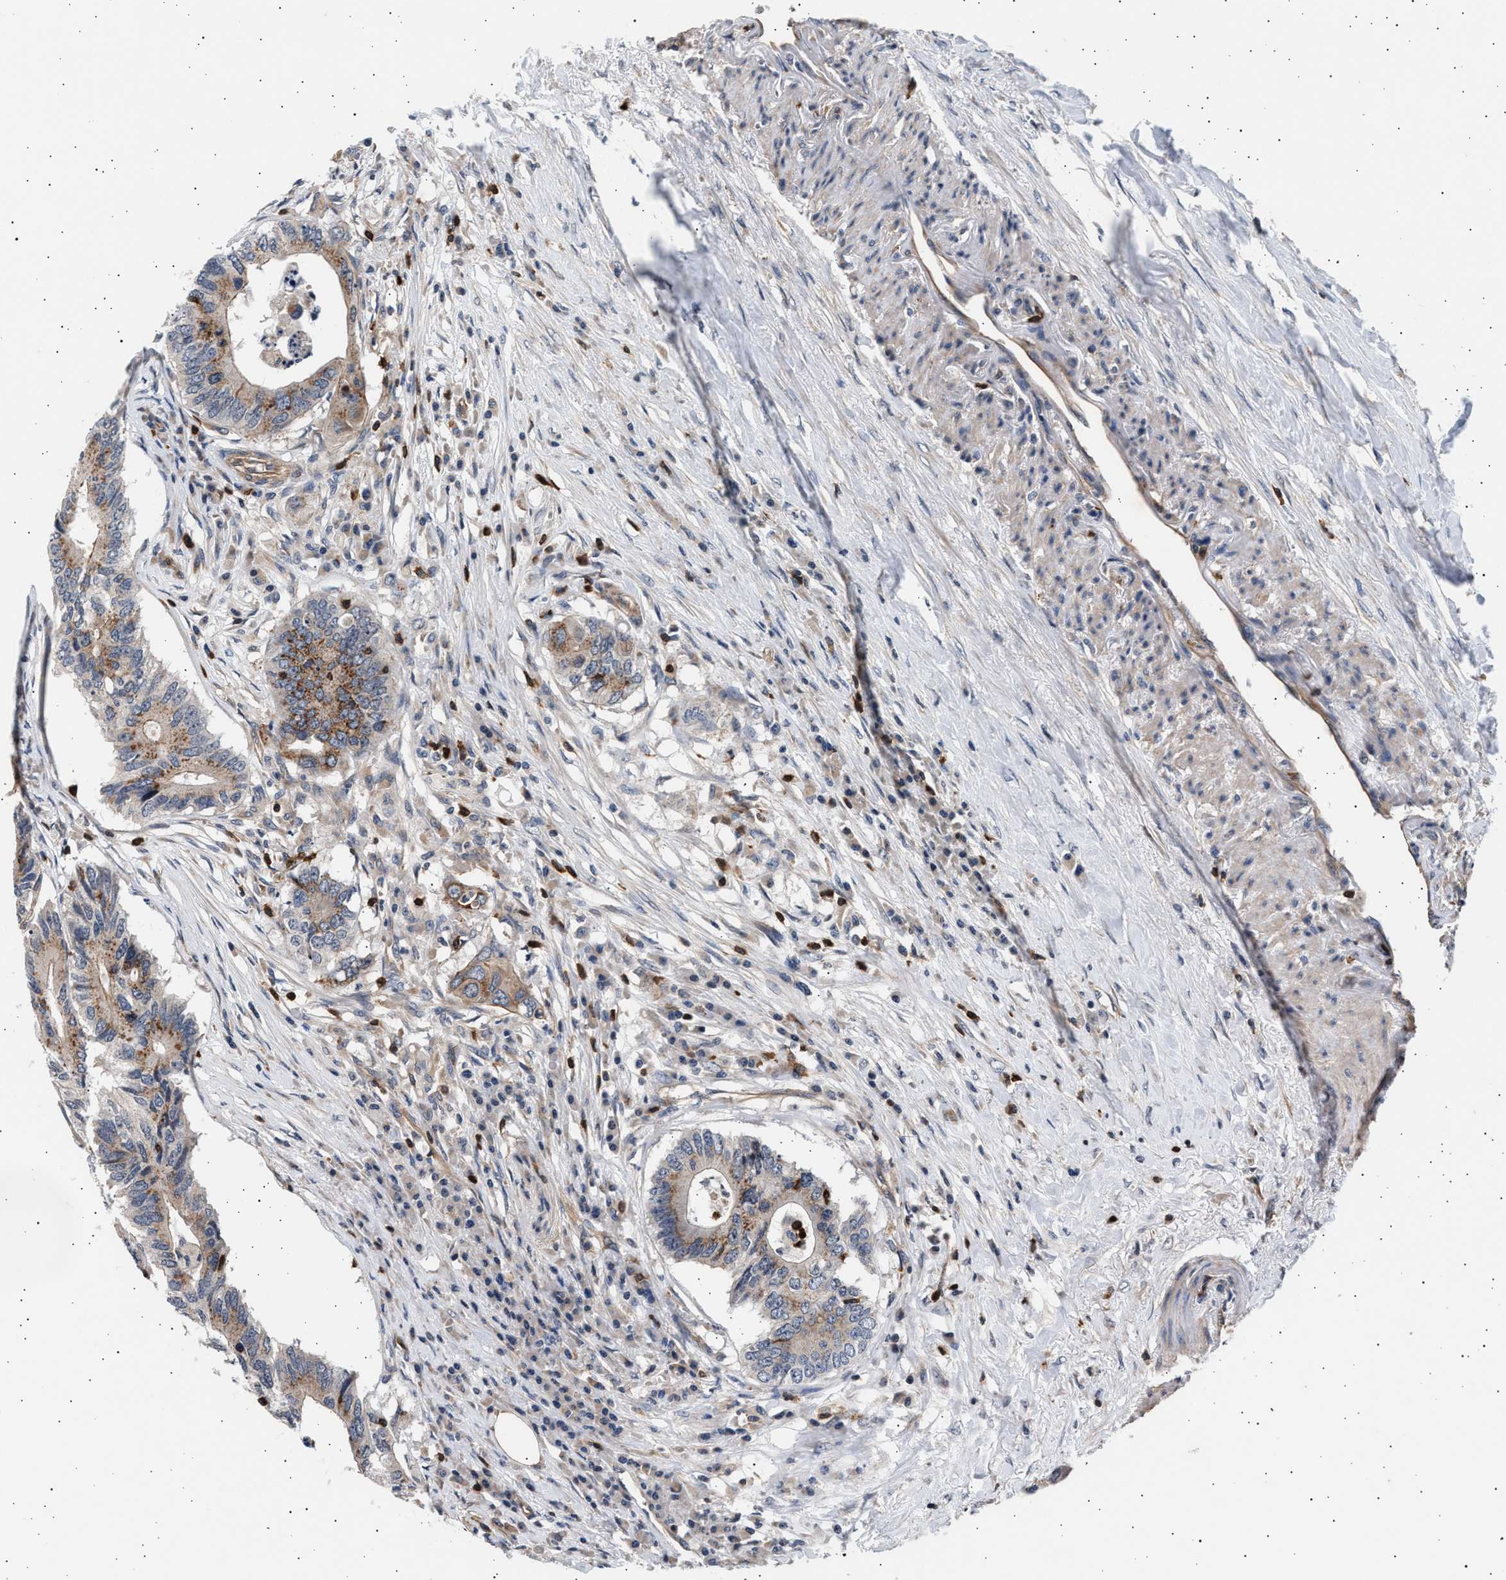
{"staining": {"intensity": "moderate", "quantity": ">75%", "location": "cytoplasmic/membranous"}, "tissue": "colorectal cancer", "cell_type": "Tumor cells", "image_type": "cancer", "snomed": [{"axis": "morphology", "description": "Adenocarcinoma, NOS"}, {"axis": "topography", "description": "Colon"}], "caption": "Human adenocarcinoma (colorectal) stained with a protein marker reveals moderate staining in tumor cells.", "gene": "GRAP2", "patient": {"sex": "male", "age": 71}}